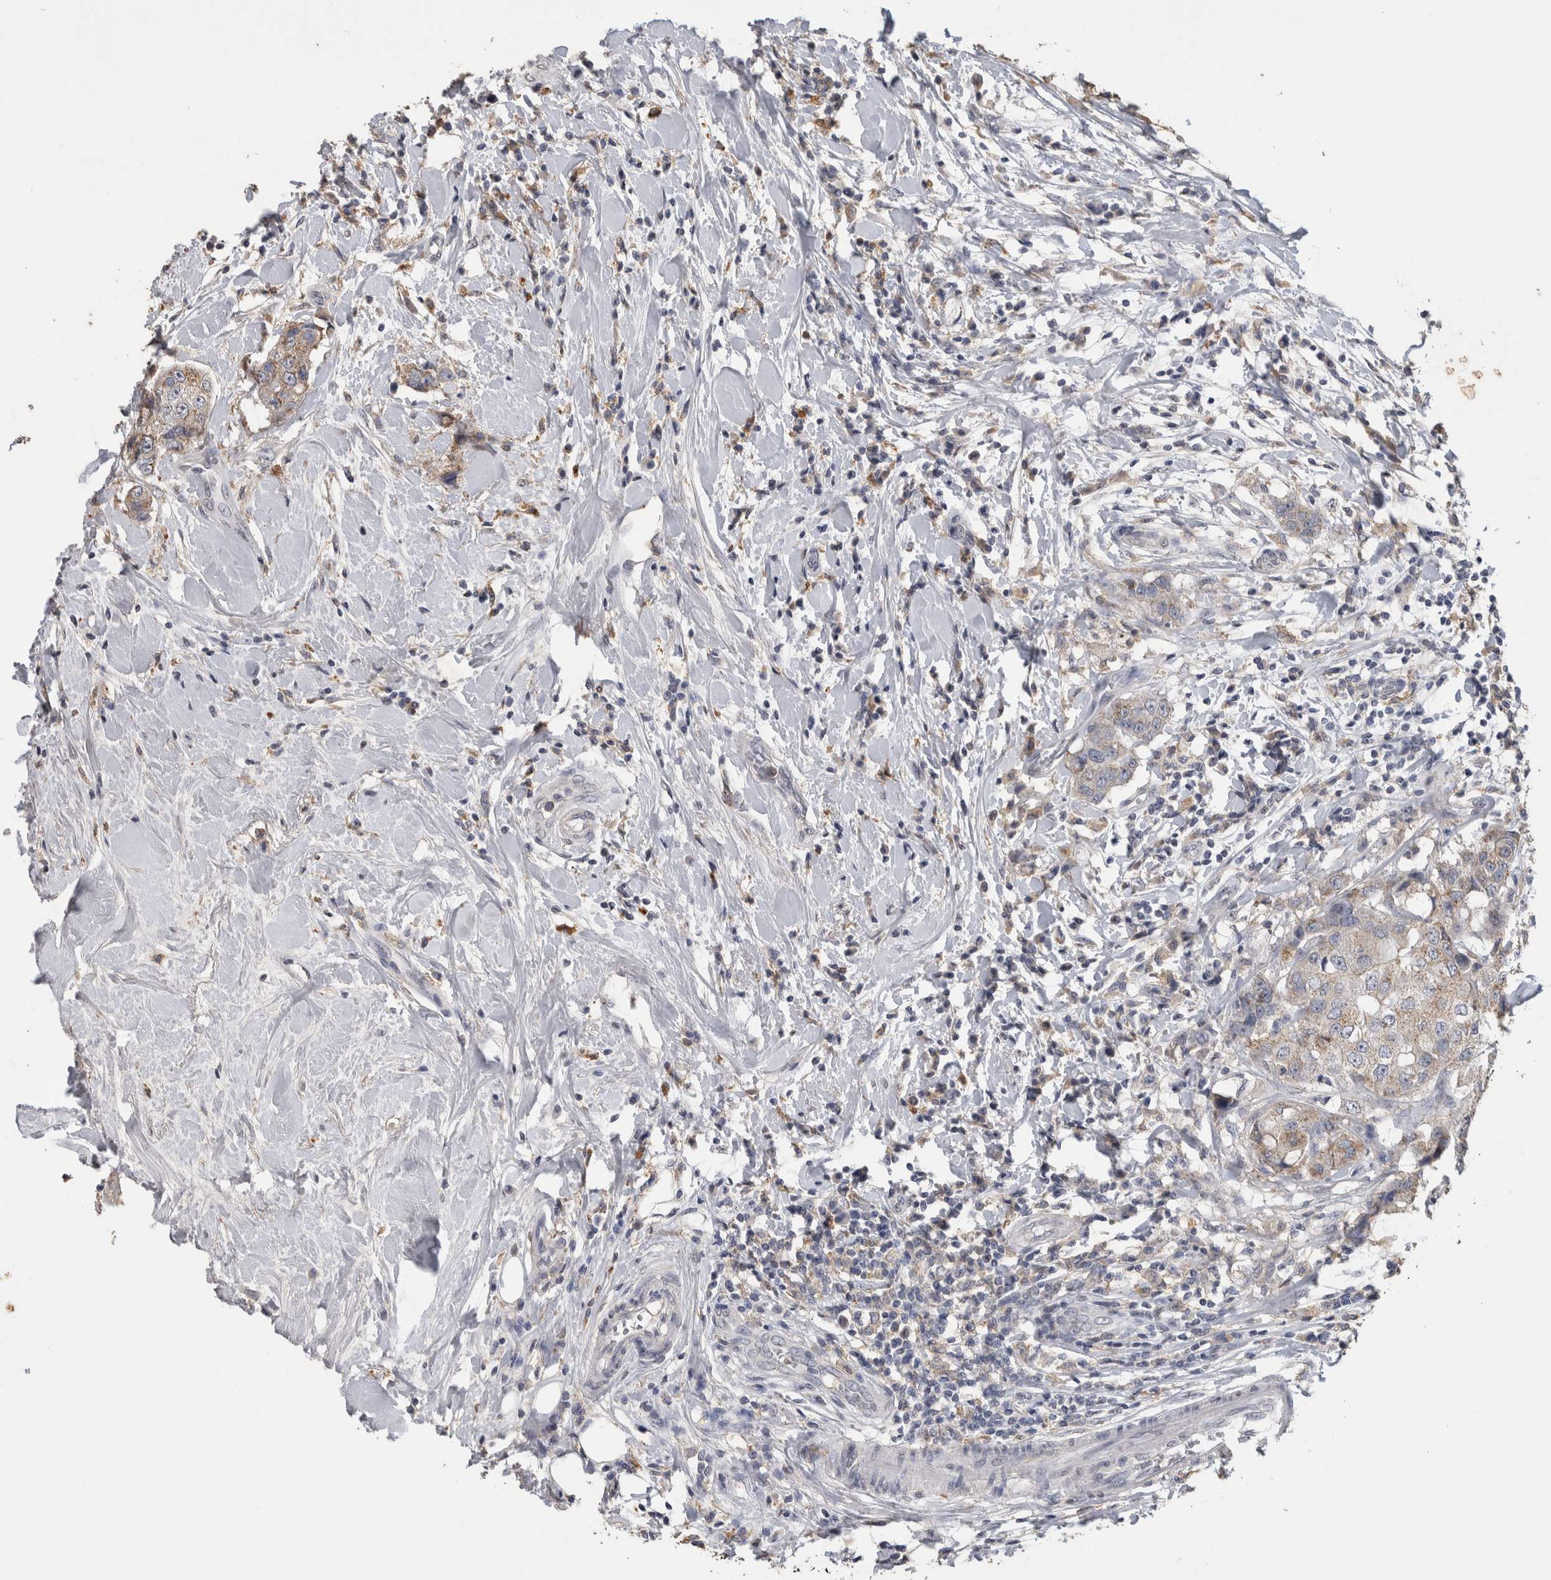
{"staining": {"intensity": "moderate", "quantity": "<25%", "location": "cytoplasmic/membranous"}, "tissue": "breast cancer", "cell_type": "Tumor cells", "image_type": "cancer", "snomed": [{"axis": "morphology", "description": "Duct carcinoma"}, {"axis": "topography", "description": "Breast"}], "caption": "The photomicrograph exhibits staining of breast invasive ductal carcinoma, revealing moderate cytoplasmic/membranous protein expression (brown color) within tumor cells. Nuclei are stained in blue.", "gene": "CNTFR", "patient": {"sex": "female", "age": 27}}